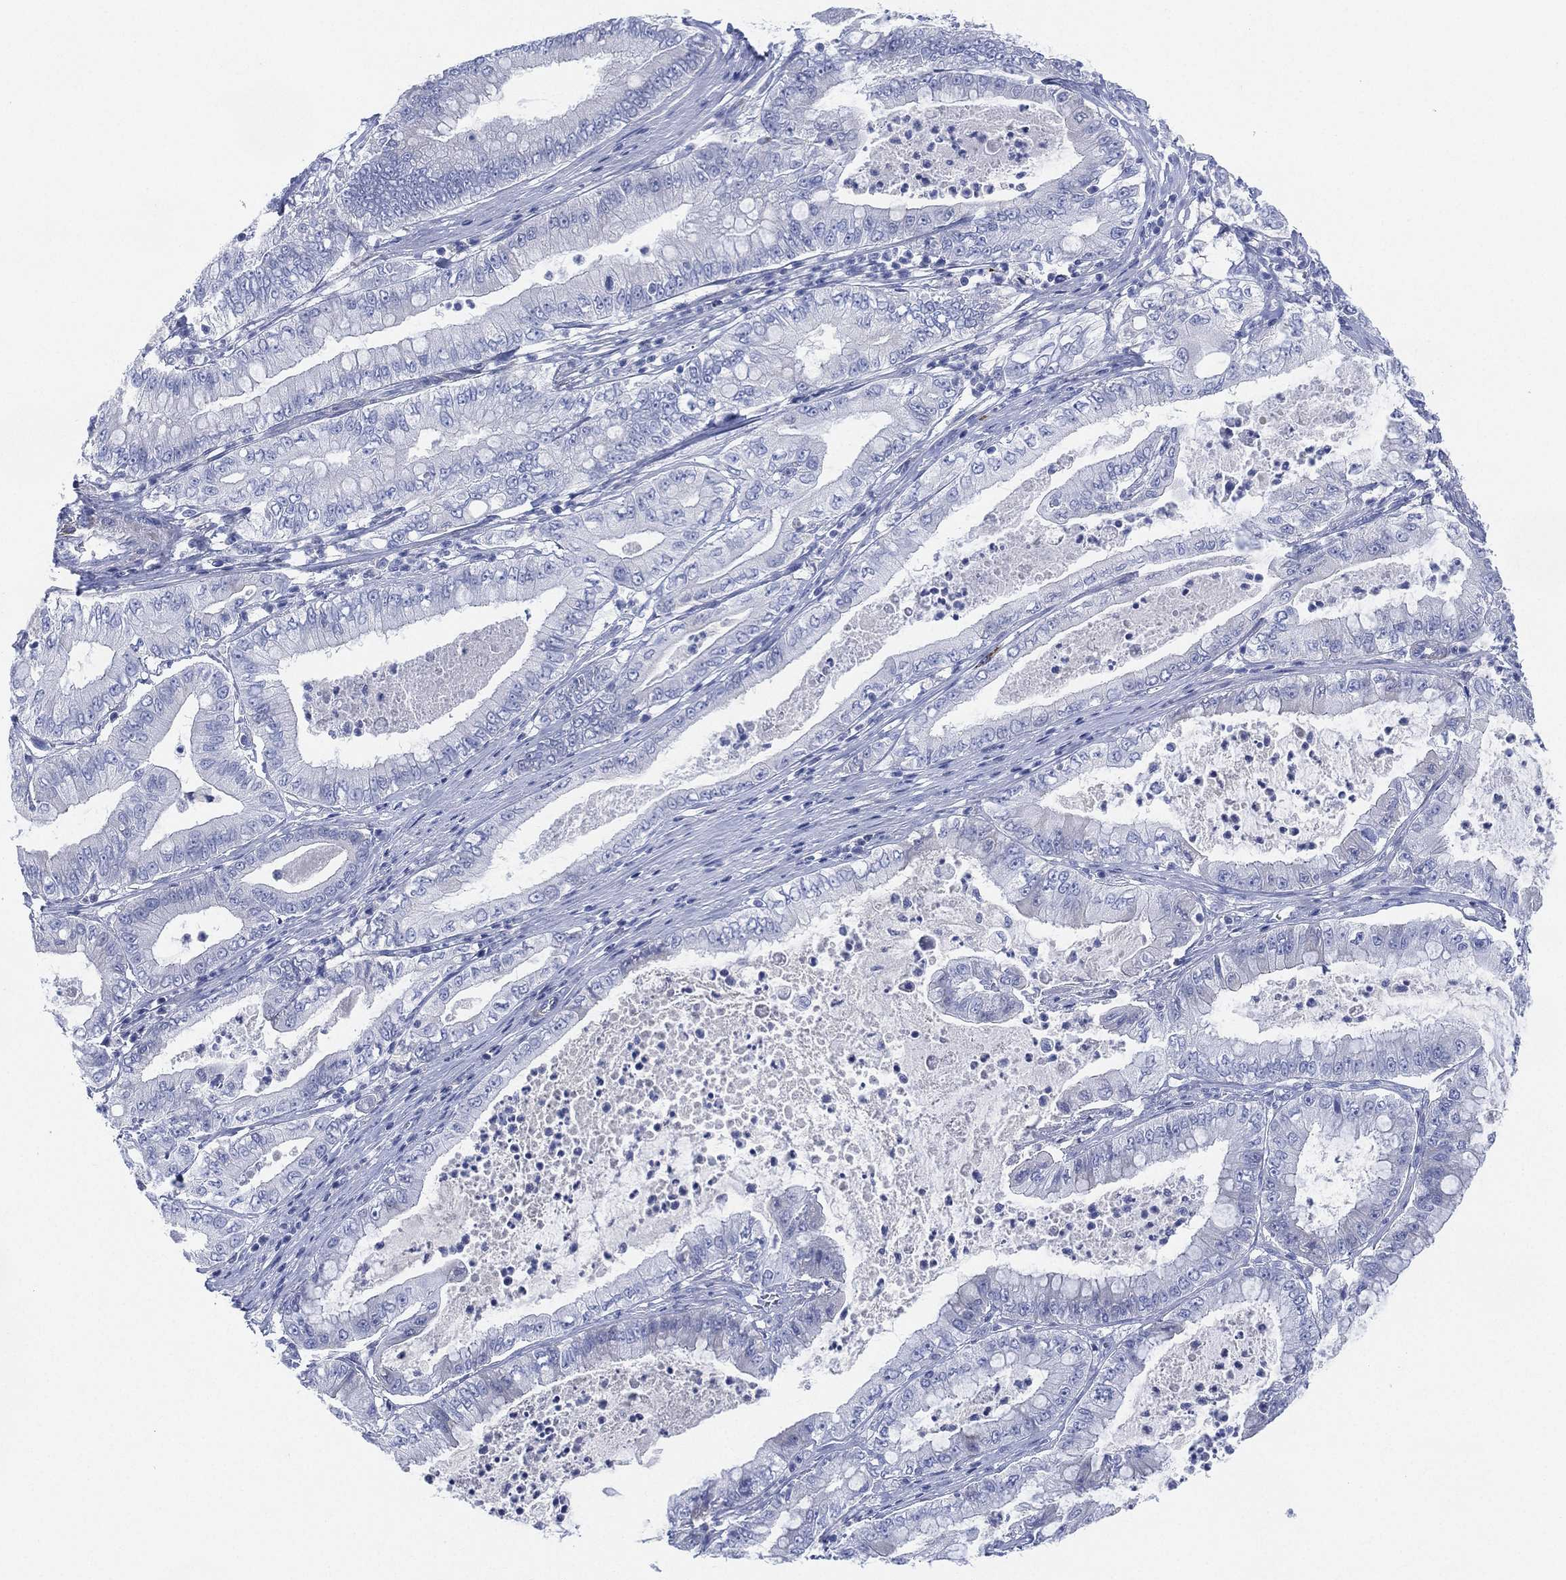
{"staining": {"intensity": "negative", "quantity": "none", "location": "none"}, "tissue": "pancreatic cancer", "cell_type": "Tumor cells", "image_type": "cancer", "snomed": [{"axis": "morphology", "description": "Adenocarcinoma, NOS"}, {"axis": "topography", "description": "Pancreas"}], "caption": "Pancreatic adenocarcinoma was stained to show a protein in brown. There is no significant expression in tumor cells. (Stains: DAB immunohistochemistry (IHC) with hematoxylin counter stain, Microscopy: brightfield microscopy at high magnification).", "gene": "ADAD2", "patient": {"sex": "male", "age": 71}}